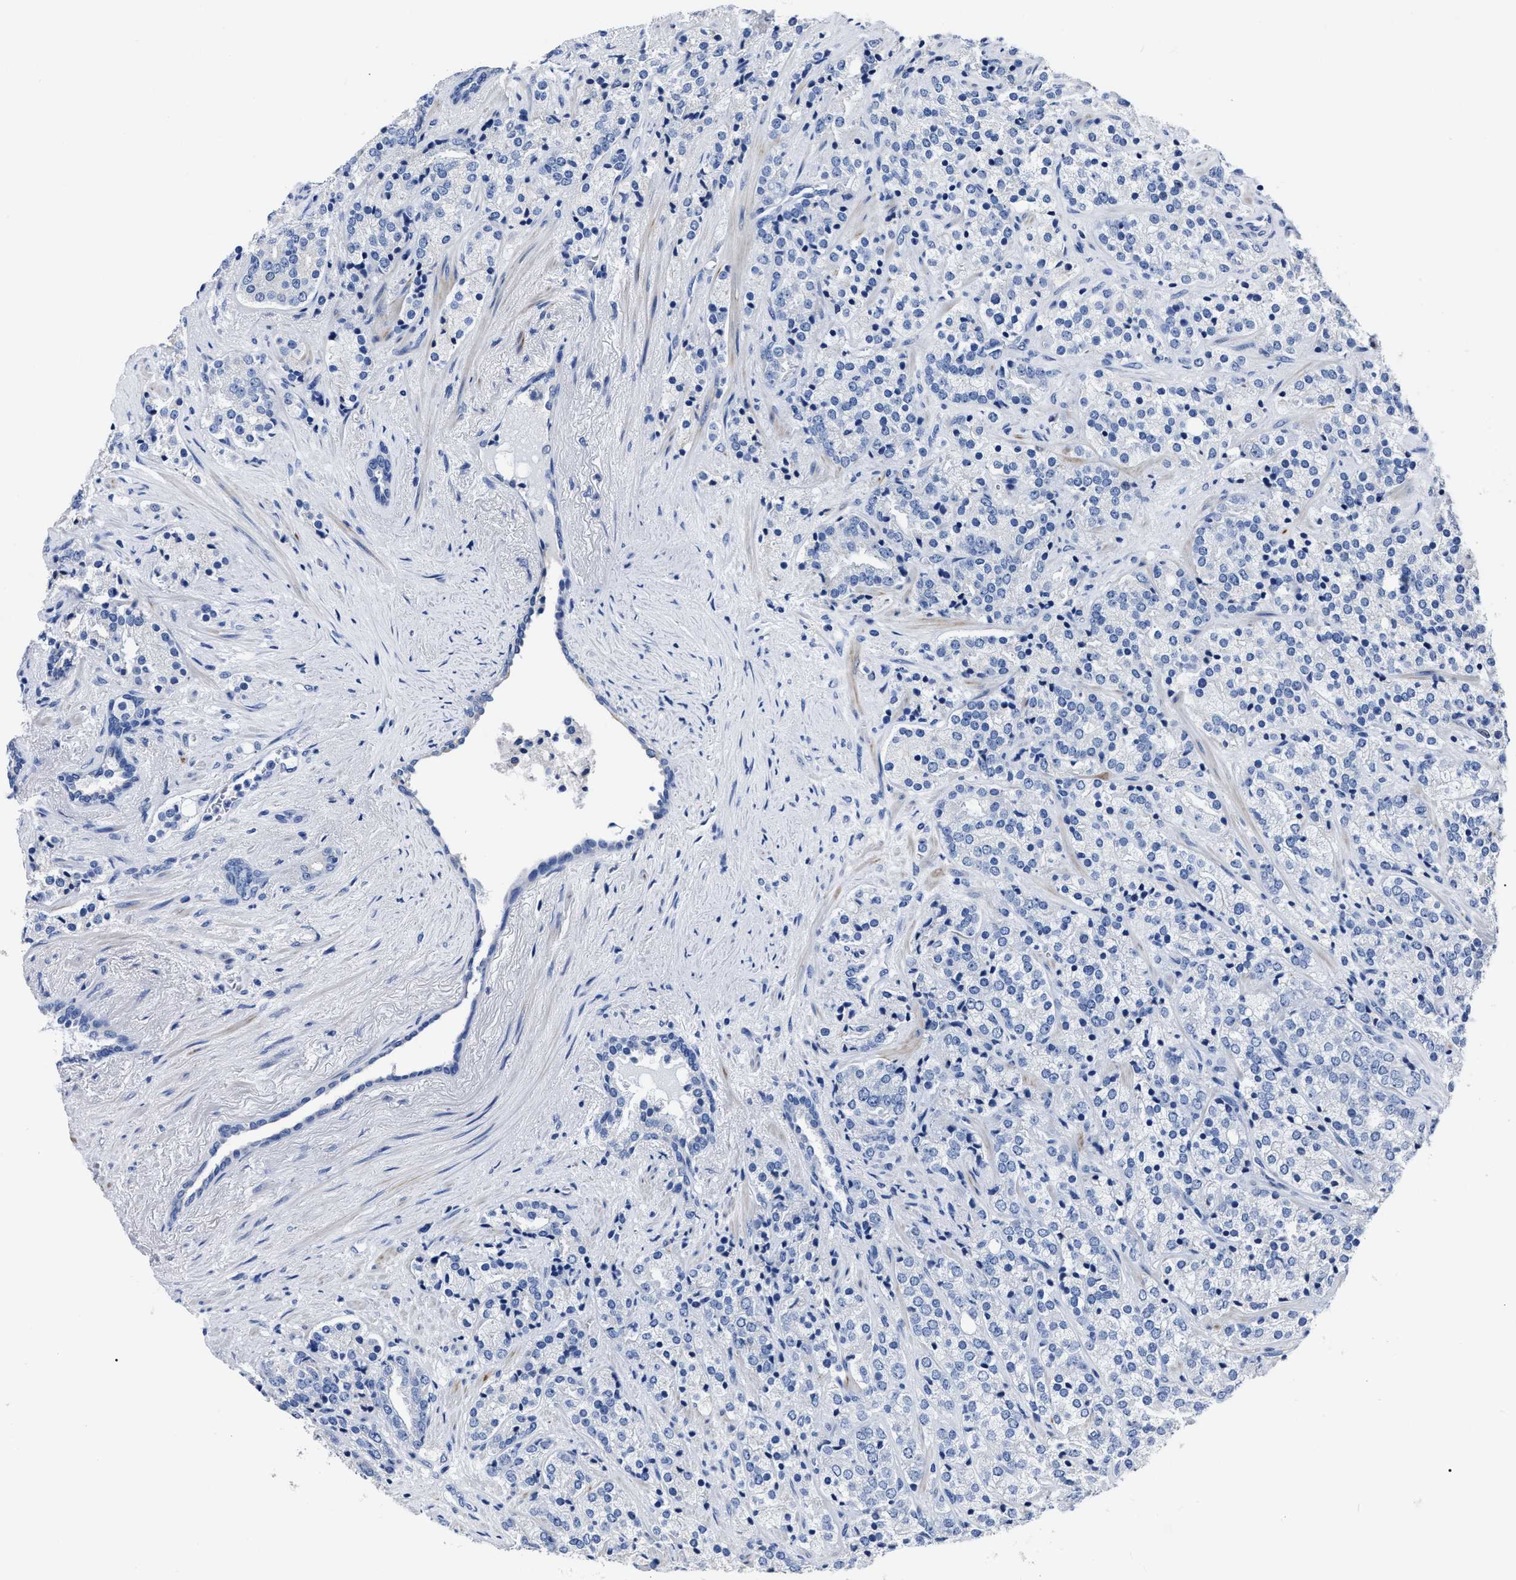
{"staining": {"intensity": "negative", "quantity": "none", "location": "none"}, "tissue": "prostate cancer", "cell_type": "Tumor cells", "image_type": "cancer", "snomed": [{"axis": "morphology", "description": "Adenocarcinoma, High grade"}, {"axis": "topography", "description": "Prostate"}], "caption": "Tumor cells show no significant positivity in prostate high-grade adenocarcinoma.", "gene": "MOV10L1", "patient": {"sex": "male", "age": 71}}